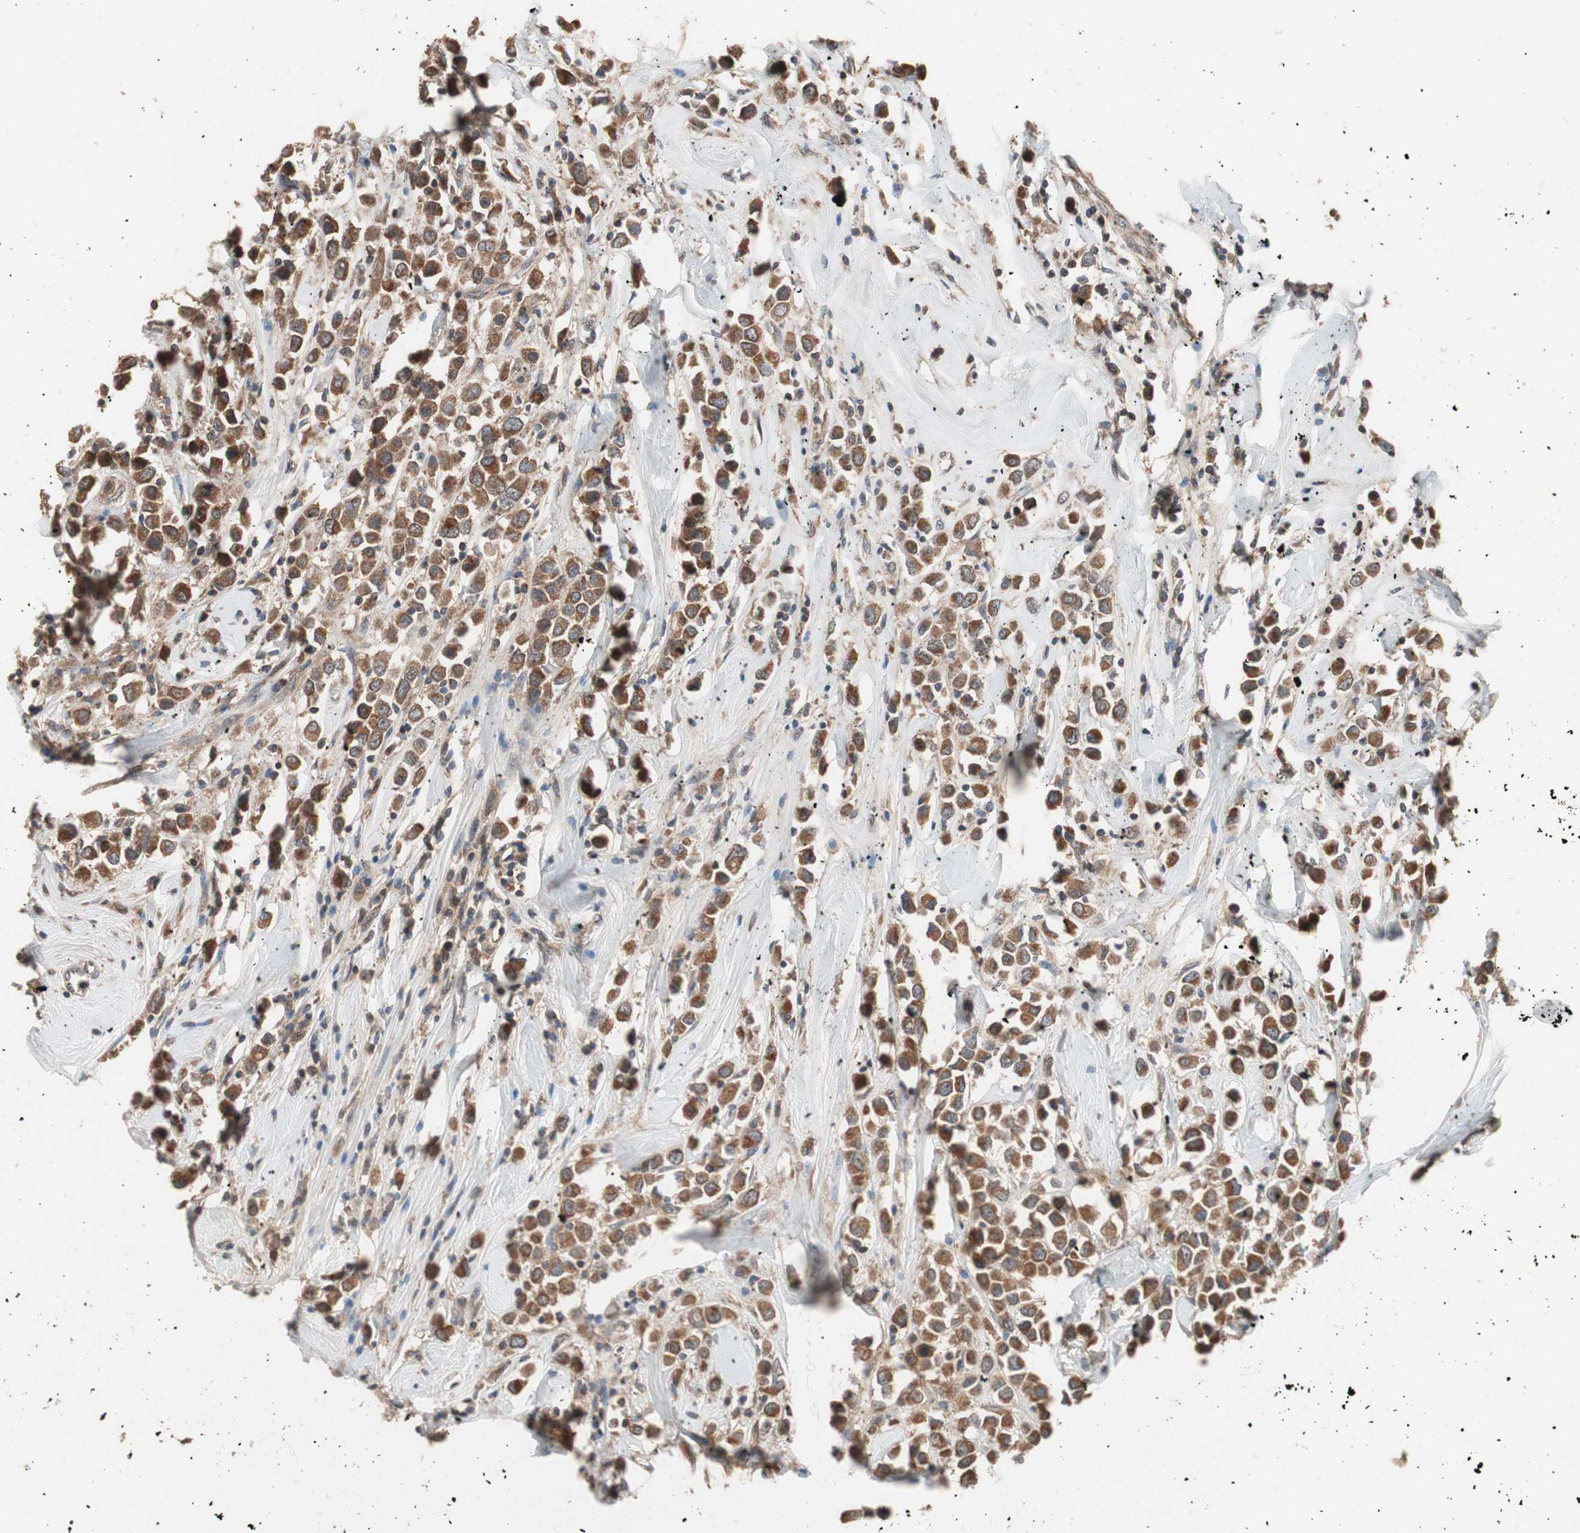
{"staining": {"intensity": "moderate", "quantity": ">75%", "location": "cytoplasmic/membranous"}, "tissue": "breast cancer", "cell_type": "Tumor cells", "image_type": "cancer", "snomed": [{"axis": "morphology", "description": "Duct carcinoma"}, {"axis": "topography", "description": "Breast"}], "caption": "This photomicrograph reveals breast cancer (invasive ductal carcinoma) stained with immunohistochemistry (IHC) to label a protein in brown. The cytoplasmic/membranous of tumor cells show moderate positivity for the protein. Nuclei are counter-stained blue.", "gene": "HMBS", "patient": {"sex": "female", "age": 61}}